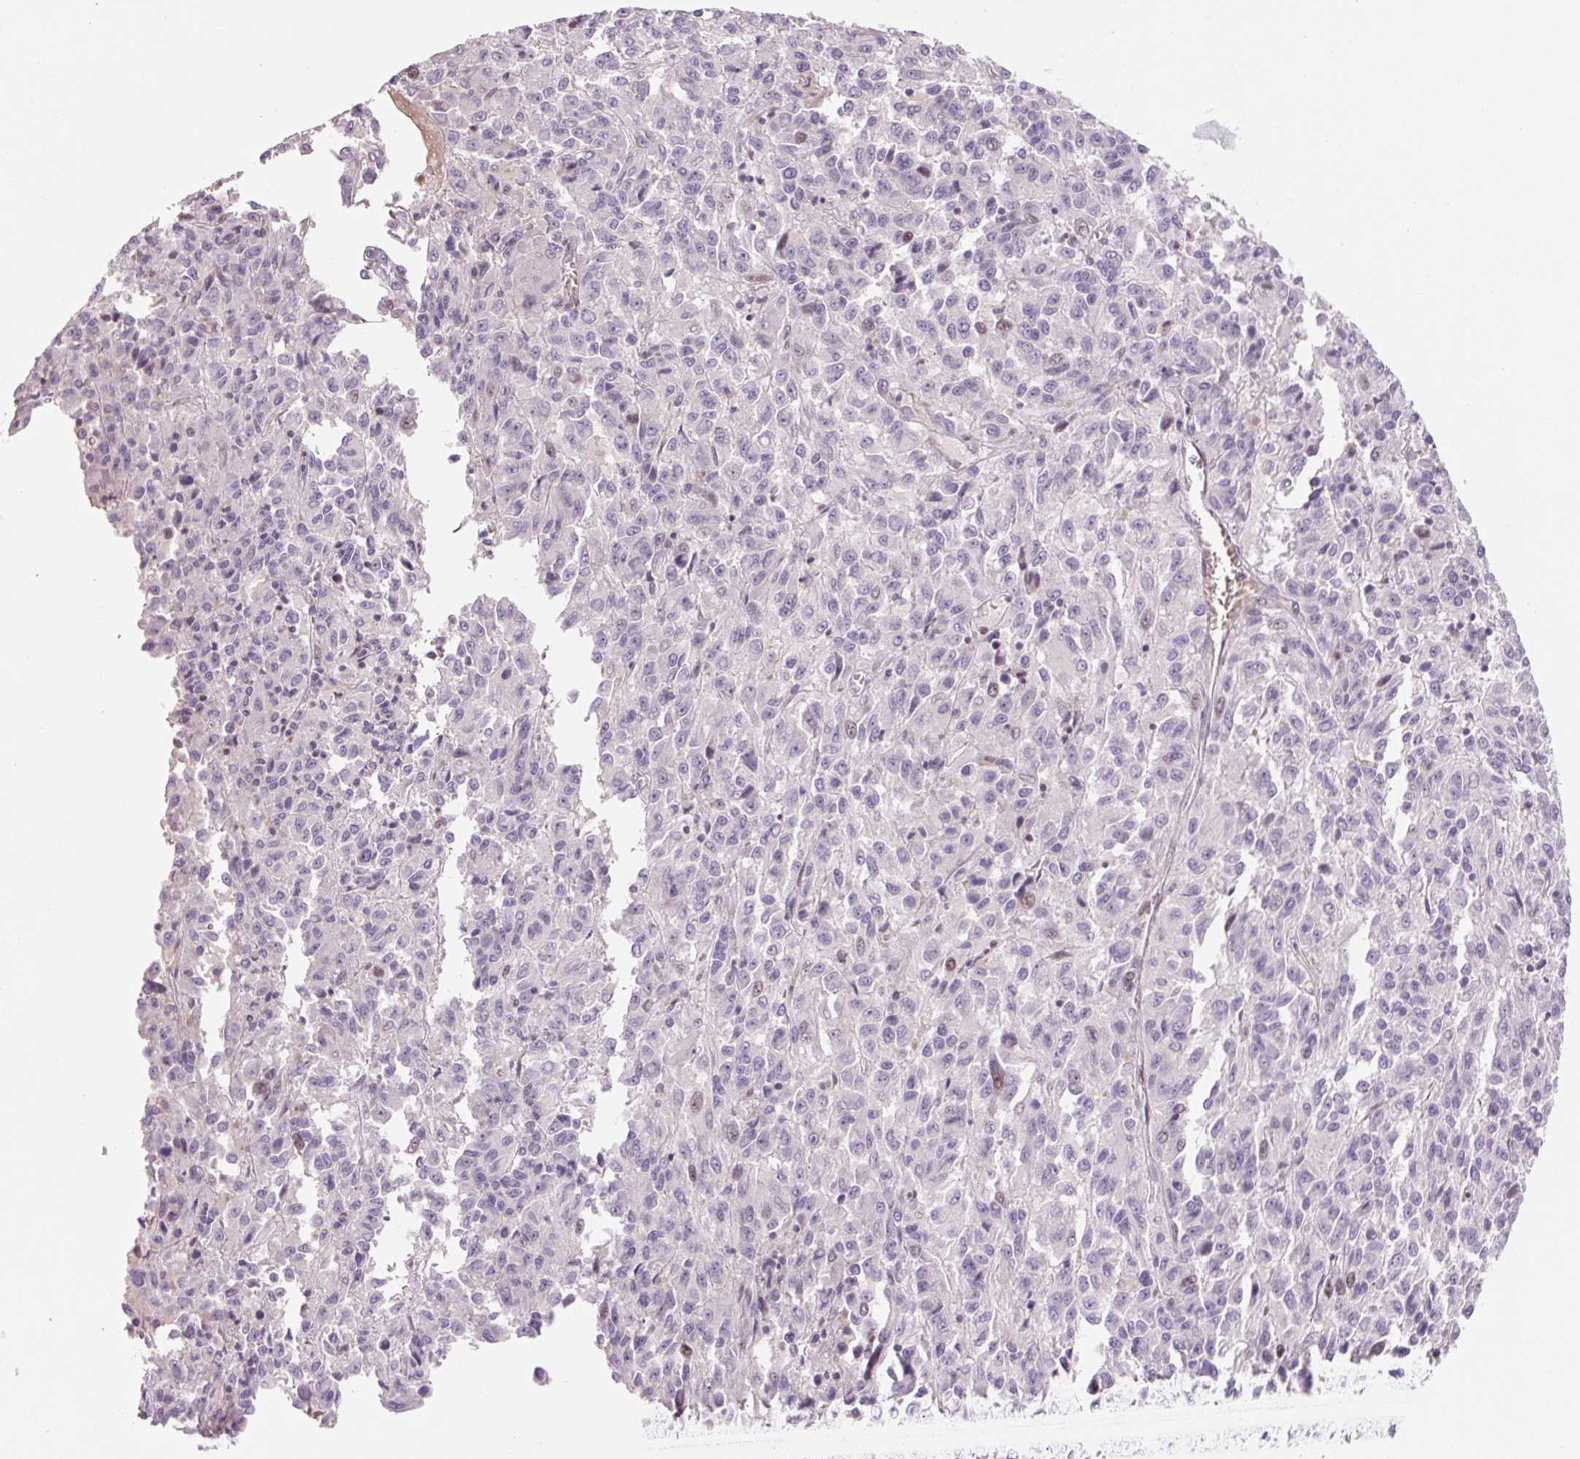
{"staining": {"intensity": "weak", "quantity": "<25%", "location": "nuclear"}, "tissue": "melanoma", "cell_type": "Tumor cells", "image_type": "cancer", "snomed": [{"axis": "morphology", "description": "Malignant melanoma, Metastatic site"}, {"axis": "topography", "description": "Lung"}], "caption": "Histopathology image shows no significant protein positivity in tumor cells of melanoma.", "gene": "ZNF552", "patient": {"sex": "male", "age": 64}}